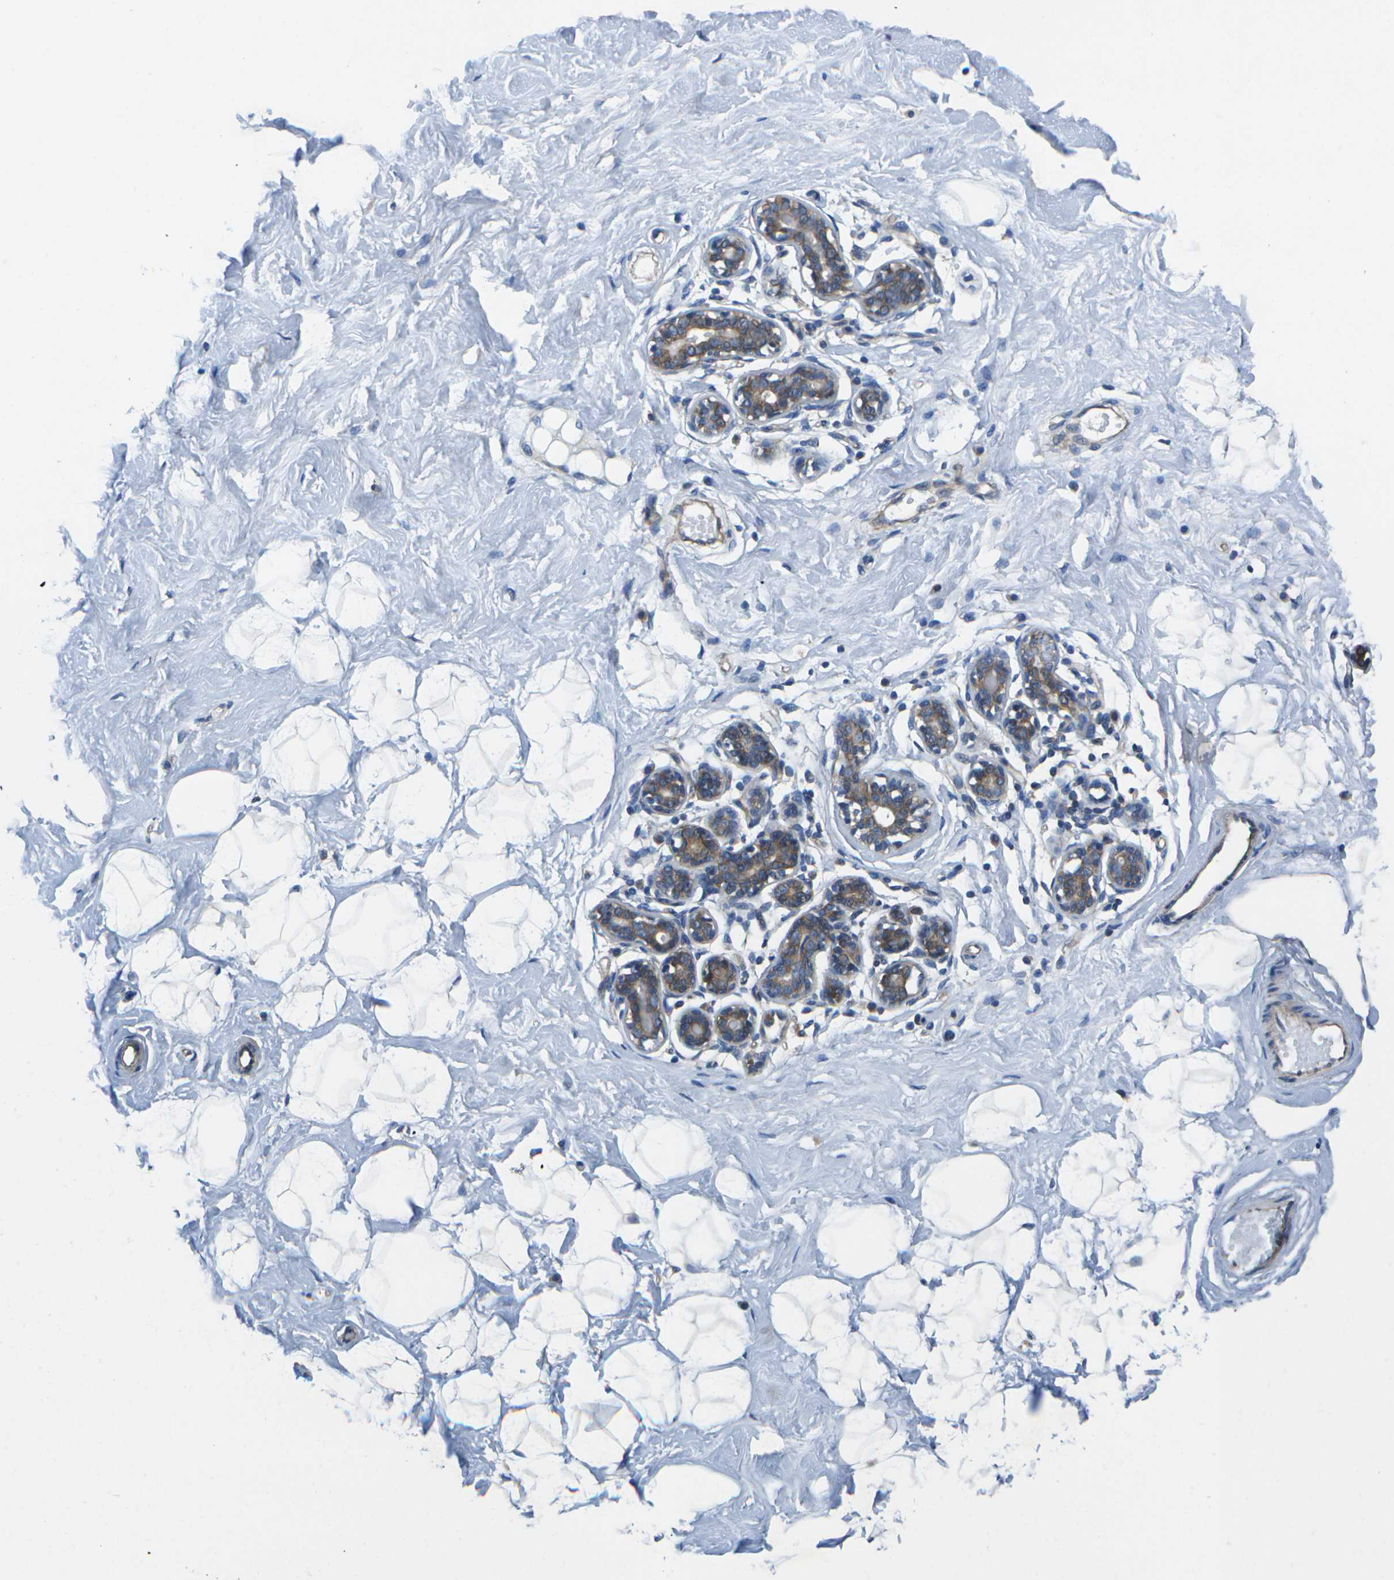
{"staining": {"intensity": "weak", "quantity": "<25%", "location": "cytoplasmic/membranous"}, "tissue": "breast", "cell_type": "Adipocytes", "image_type": "normal", "snomed": [{"axis": "morphology", "description": "Normal tissue, NOS"}, {"axis": "topography", "description": "Breast"}], "caption": "Adipocytes show no significant protein positivity in benign breast. (DAB (3,3'-diaminobenzidine) immunohistochemistry, high magnification).", "gene": "MVK", "patient": {"sex": "female", "age": 23}}